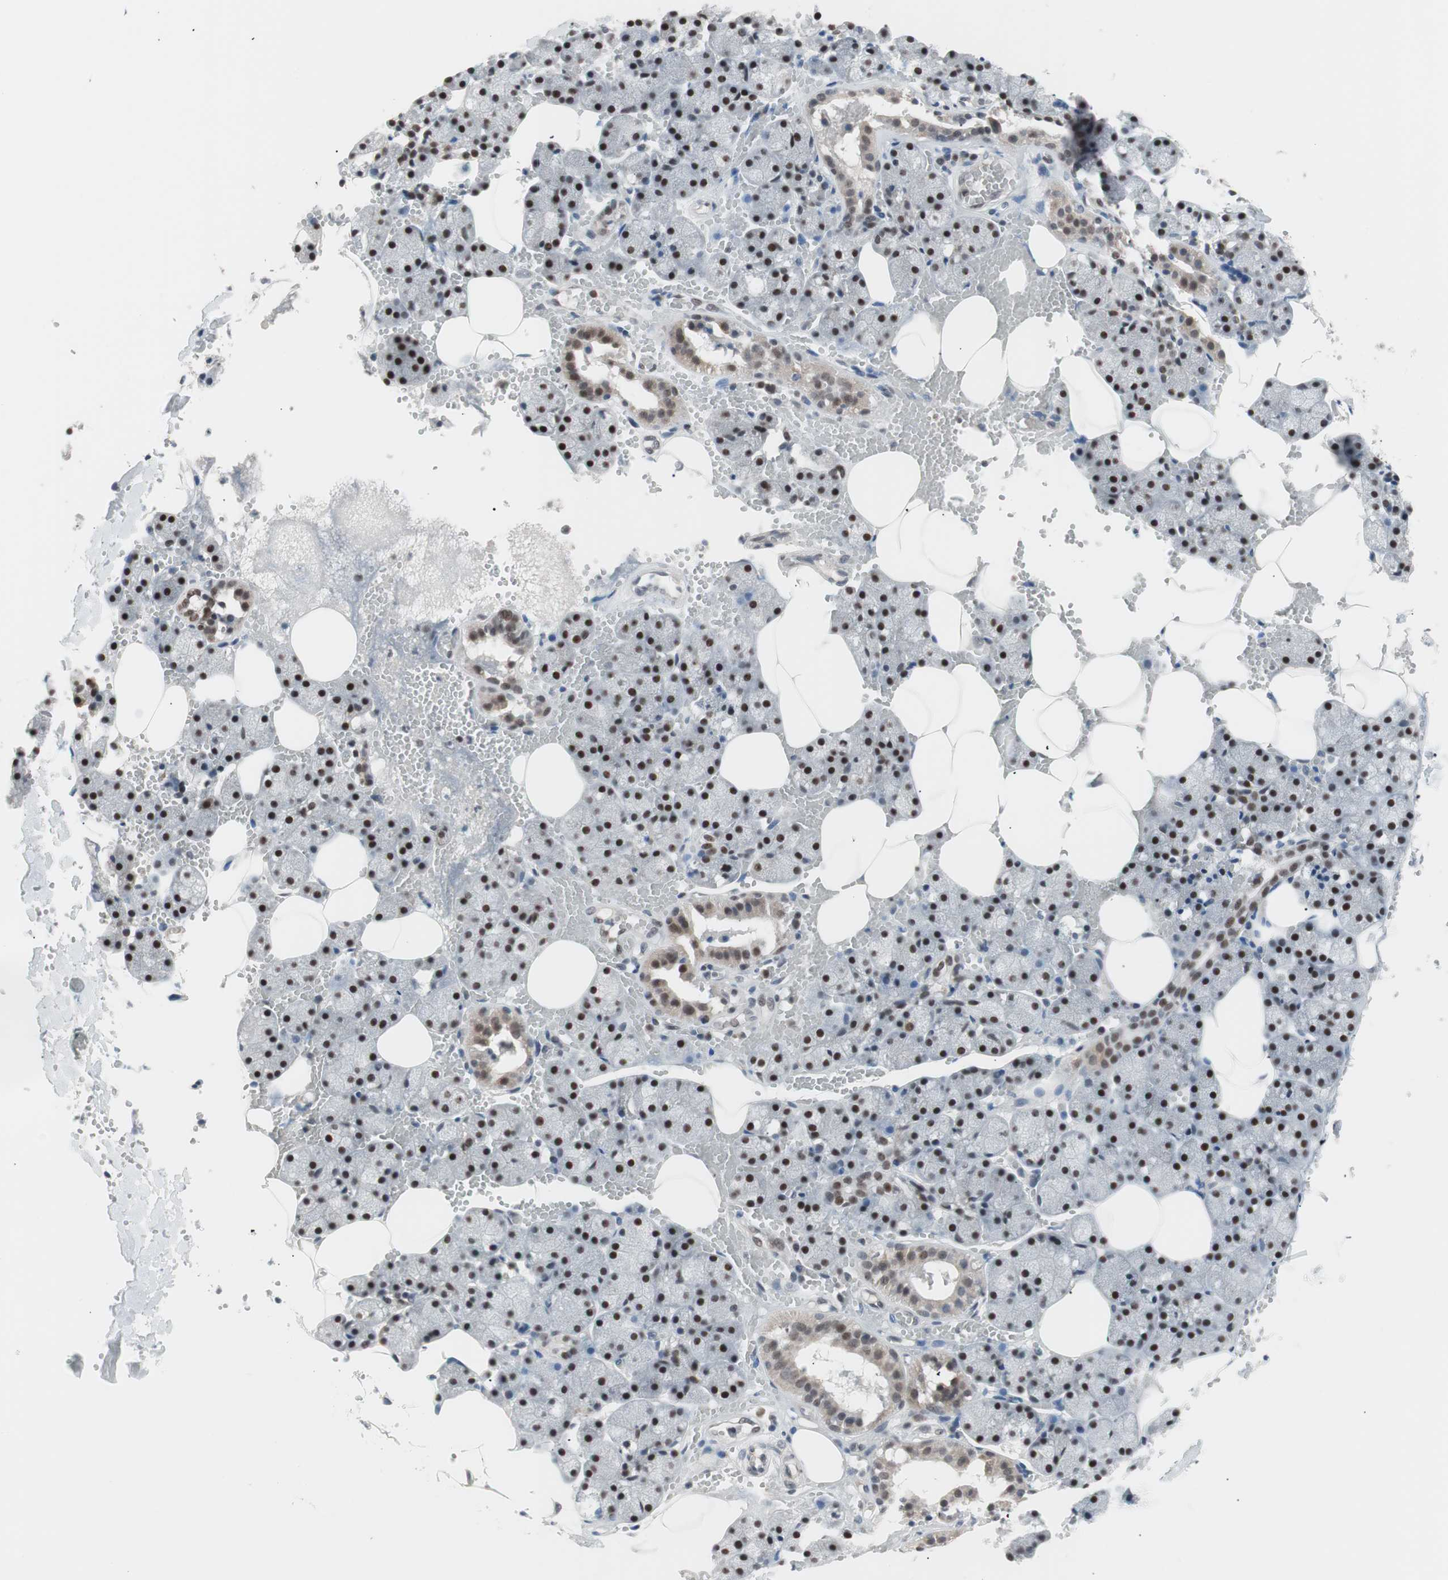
{"staining": {"intensity": "moderate", "quantity": ">75%", "location": "nuclear"}, "tissue": "salivary gland", "cell_type": "Glandular cells", "image_type": "normal", "snomed": [{"axis": "morphology", "description": "Normal tissue, NOS"}, {"axis": "topography", "description": "Salivary gland"}], "caption": "An immunohistochemistry micrograph of normal tissue is shown. Protein staining in brown labels moderate nuclear positivity in salivary gland within glandular cells. (brown staining indicates protein expression, while blue staining denotes nuclei).", "gene": "LIG3", "patient": {"sex": "male", "age": 62}}